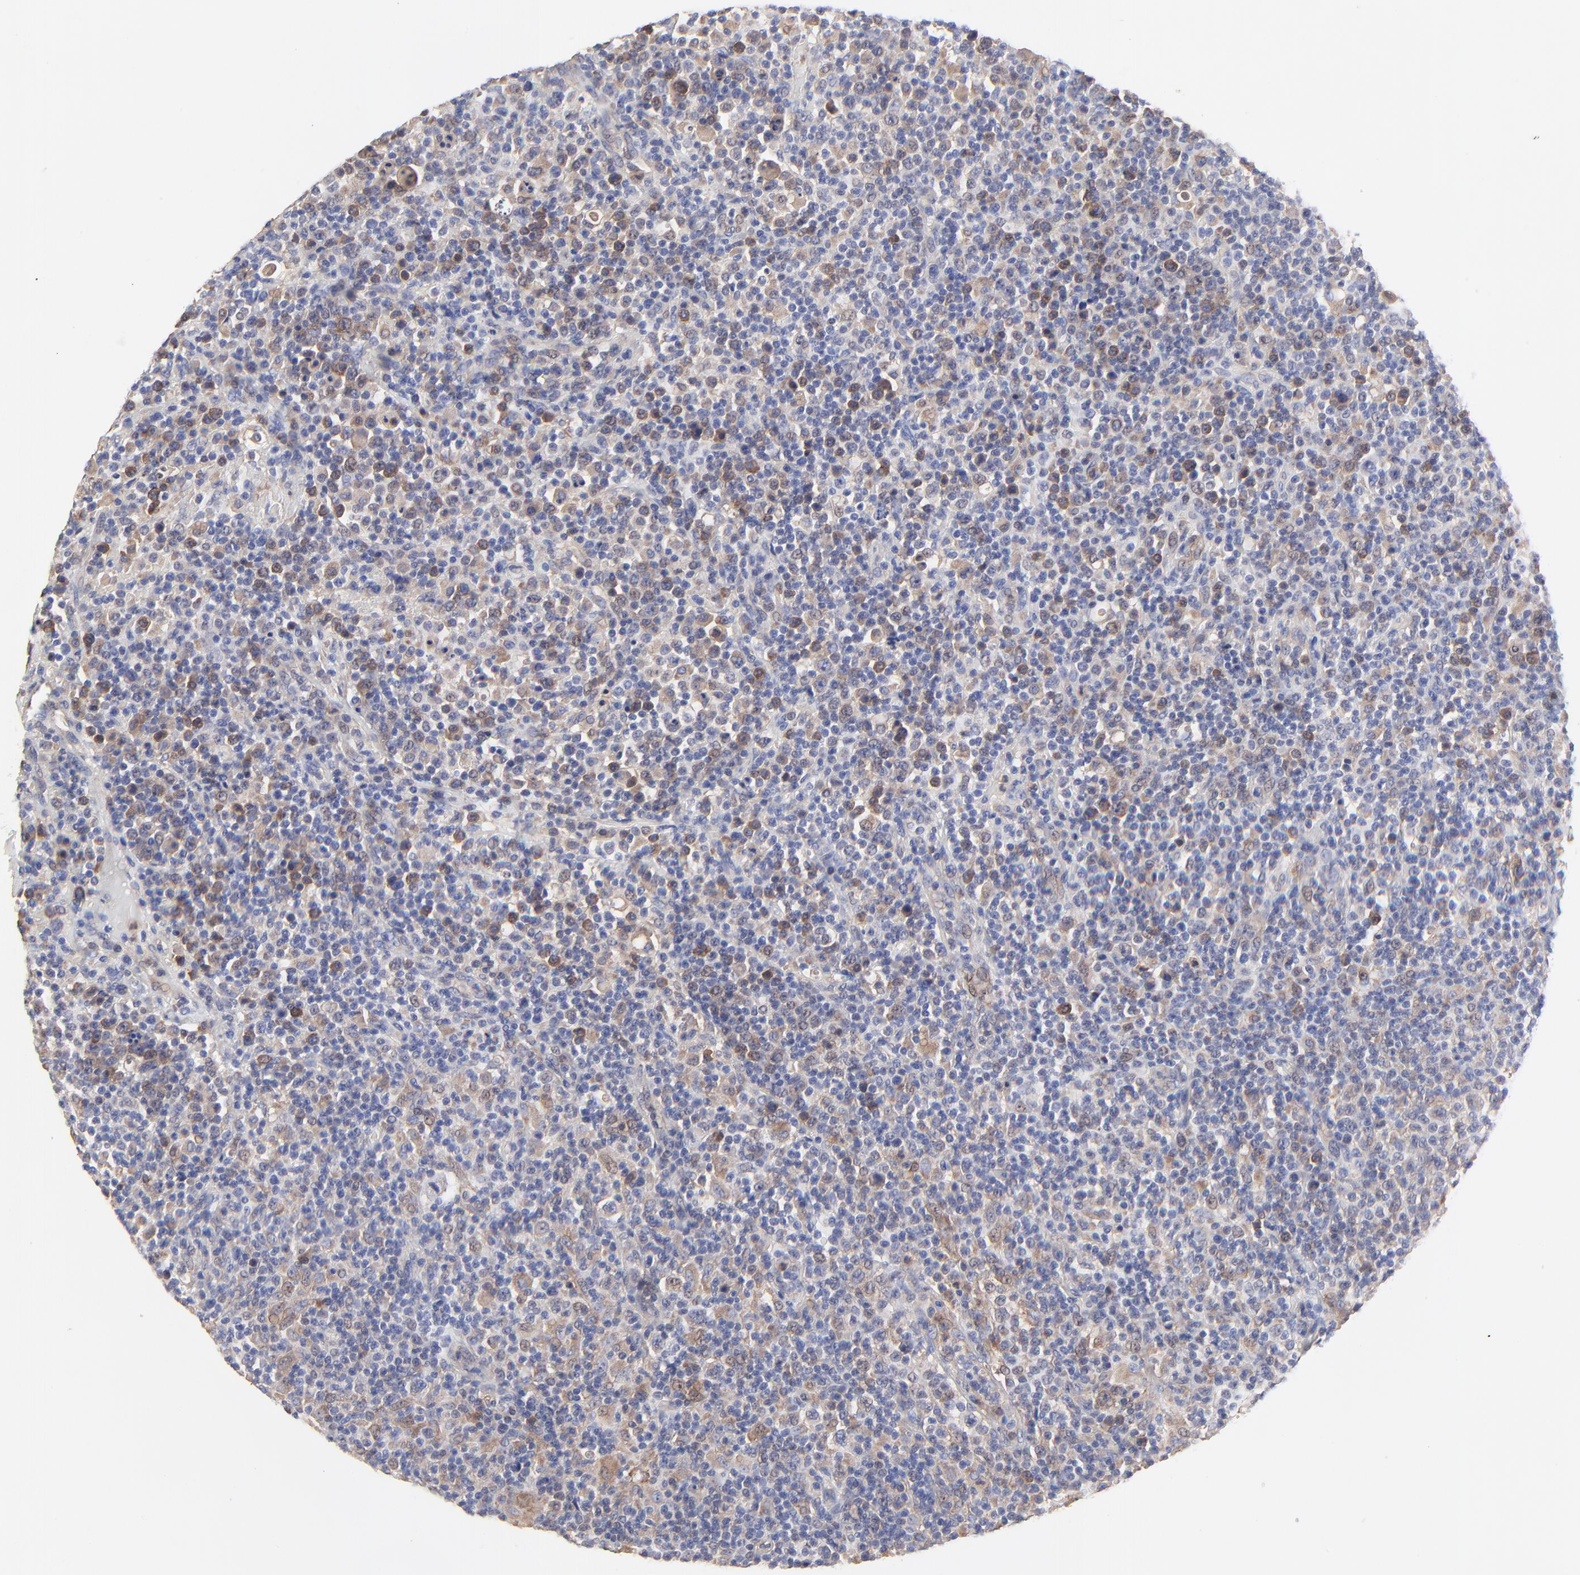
{"staining": {"intensity": "weak", "quantity": "25%-75%", "location": "cytoplasmic/membranous"}, "tissue": "lymphoma", "cell_type": "Tumor cells", "image_type": "cancer", "snomed": [{"axis": "morphology", "description": "Hodgkin's disease, NOS"}, {"axis": "topography", "description": "Lymph node"}], "caption": "Approximately 25%-75% of tumor cells in Hodgkin's disease exhibit weak cytoplasmic/membranous protein staining as visualized by brown immunohistochemical staining.", "gene": "PPFIBP2", "patient": {"sex": "male", "age": 65}}